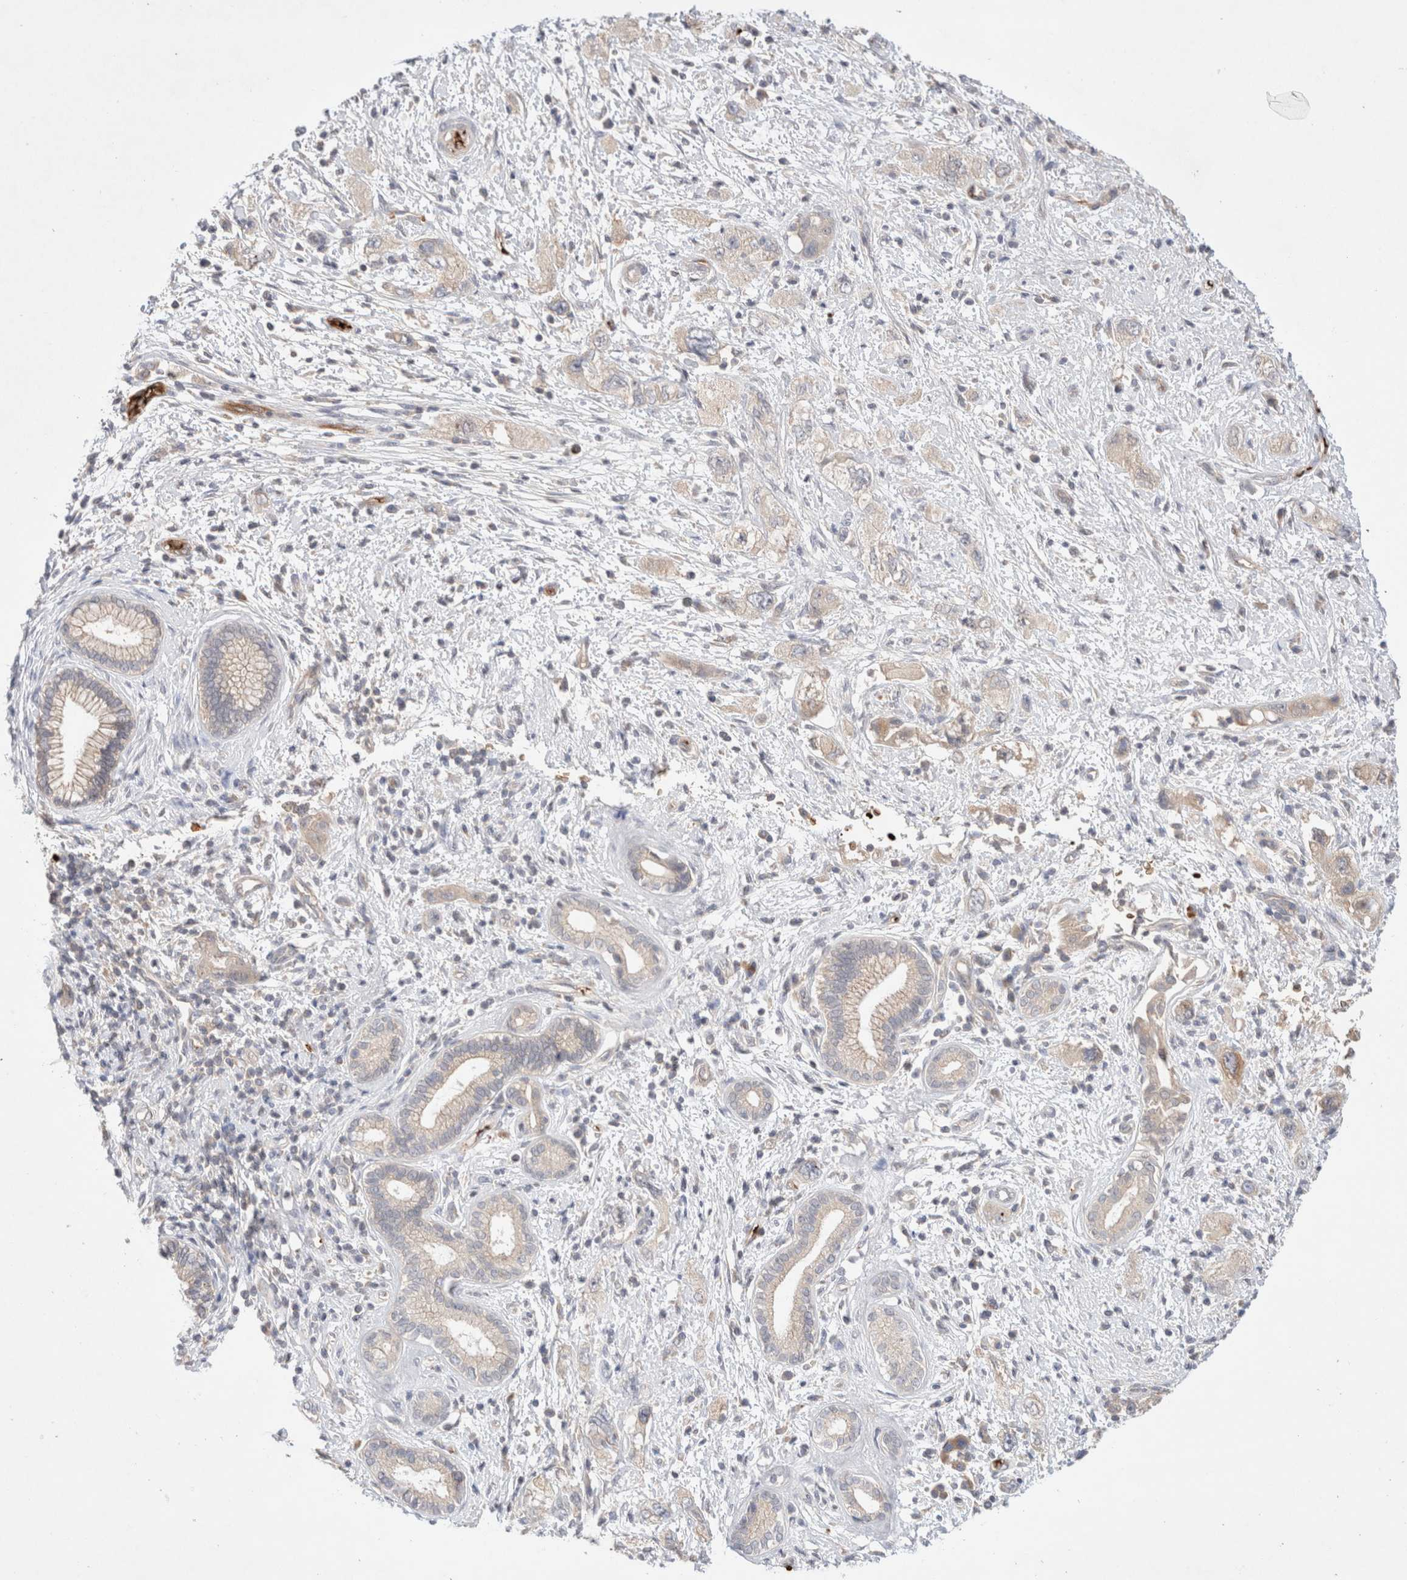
{"staining": {"intensity": "negative", "quantity": "none", "location": "none"}, "tissue": "pancreatic cancer", "cell_type": "Tumor cells", "image_type": "cancer", "snomed": [{"axis": "morphology", "description": "Adenocarcinoma, NOS"}, {"axis": "topography", "description": "Pancreas"}], "caption": "The micrograph displays no significant staining in tumor cells of adenocarcinoma (pancreatic).", "gene": "MST1", "patient": {"sex": "female", "age": 73}}